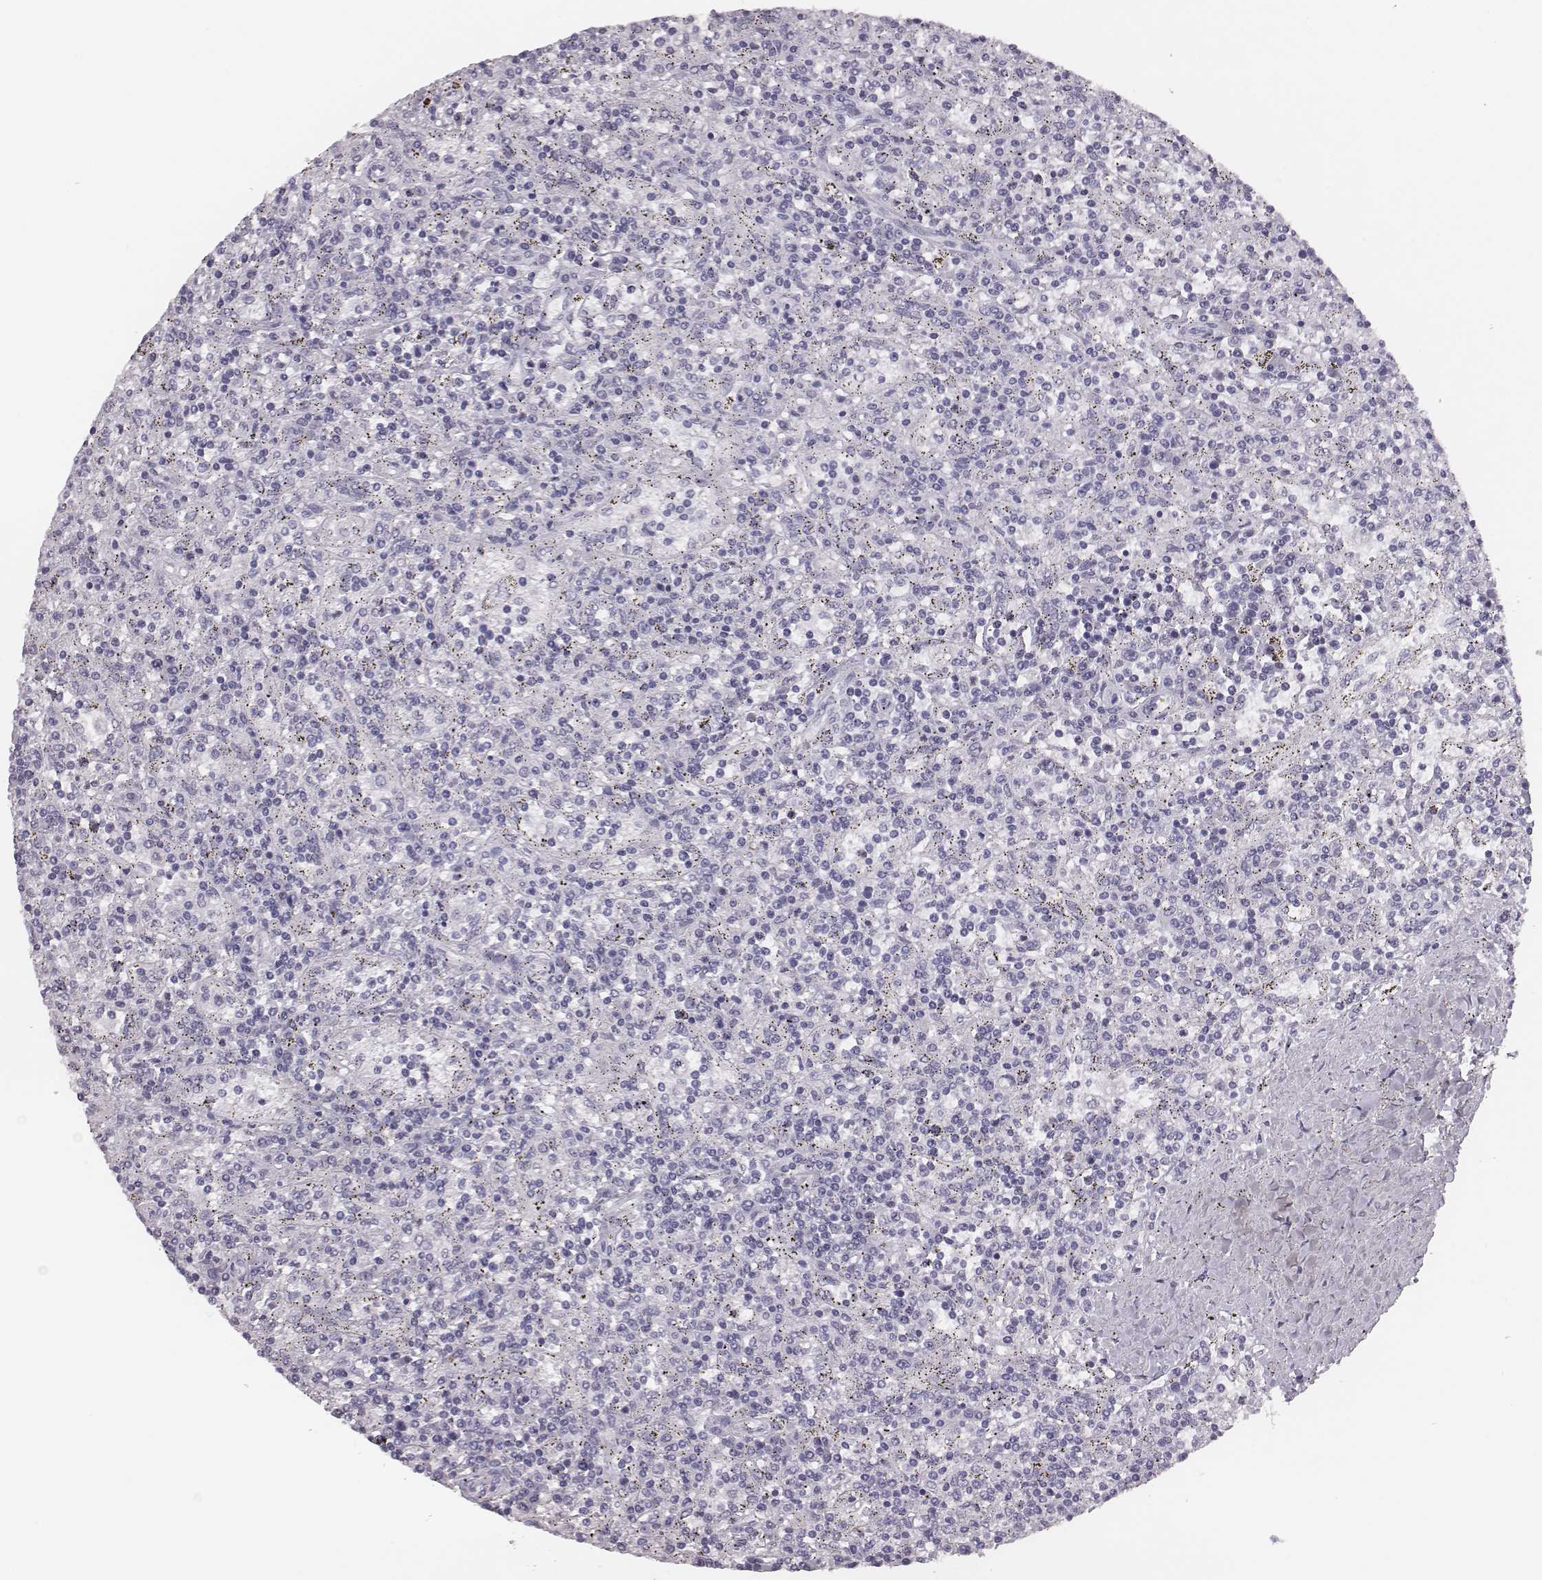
{"staining": {"intensity": "negative", "quantity": "none", "location": "none"}, "tissue": "lymphoma", "cell_type": "Tumor cells", "image_type": "cancer", "snomed": [{"axis": "morphology", "description": "Malignant lymphoma, non-Hodgkin's type, Low grade"}, {"axis": "topography", "description": "Spleen"}], "caption": "Protein analysis of malignant lymphoma, non-Hodgkin's type (low-grade) displays no significant staining in tumor cells.", "gene": "CSH1", "patient": {"sex": "male", "age": 62}}